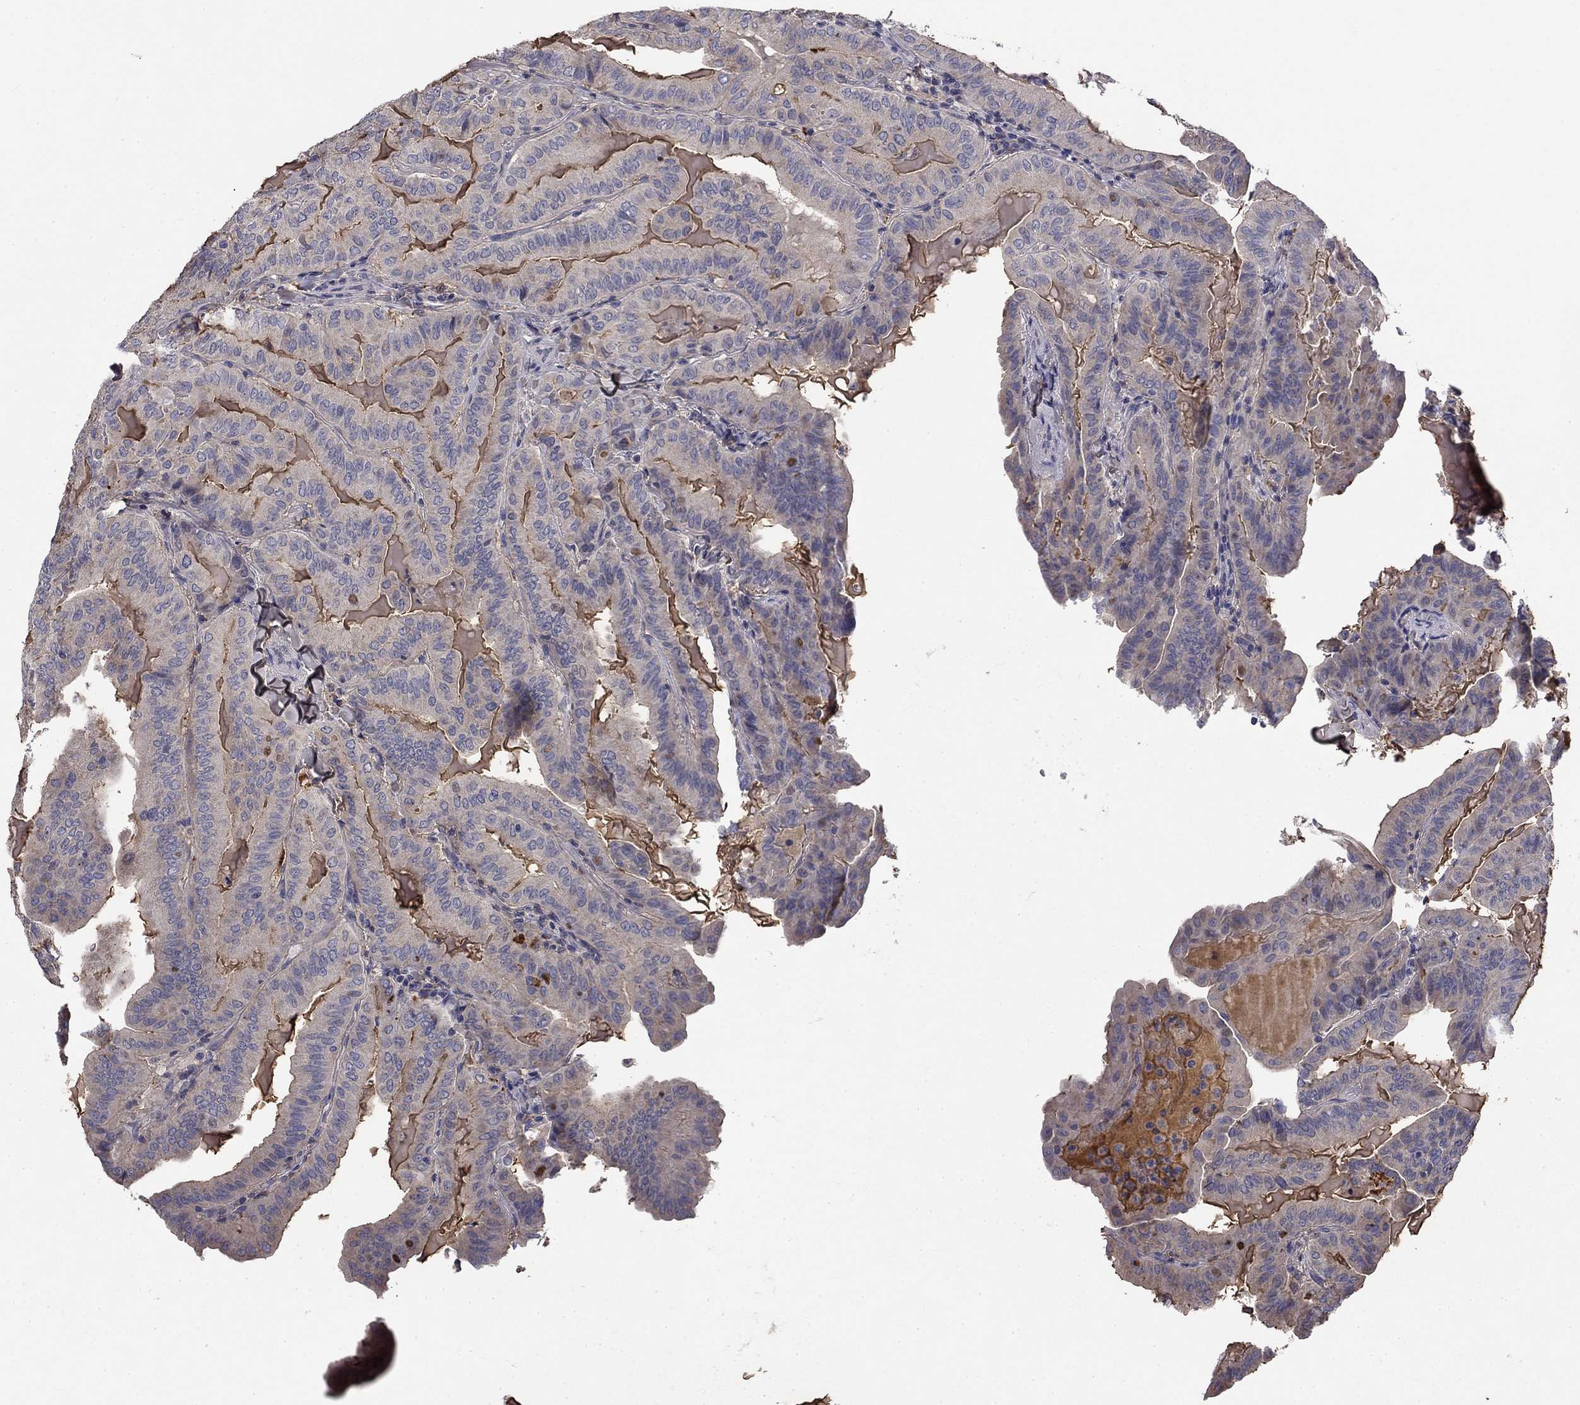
{"staining": {"intensity": "negative", "quantity": "none", "location": "none"}, "tissue": "thyroid cancer", "cell_type": "Tumor cells", "image_type": "cancer", "snomed": [{"axis": "morphology", "description": "Papillary adenocarcinoma, NOS"}, {"axis": "topography", "description": "Thyroid gland"}], "caption": "Tumor cells are negative for brown protein staining in papillary adenocarcinoma (thyroid).", "gene": "COL2A1", "patient": {"sex": "female", "age": 68}}